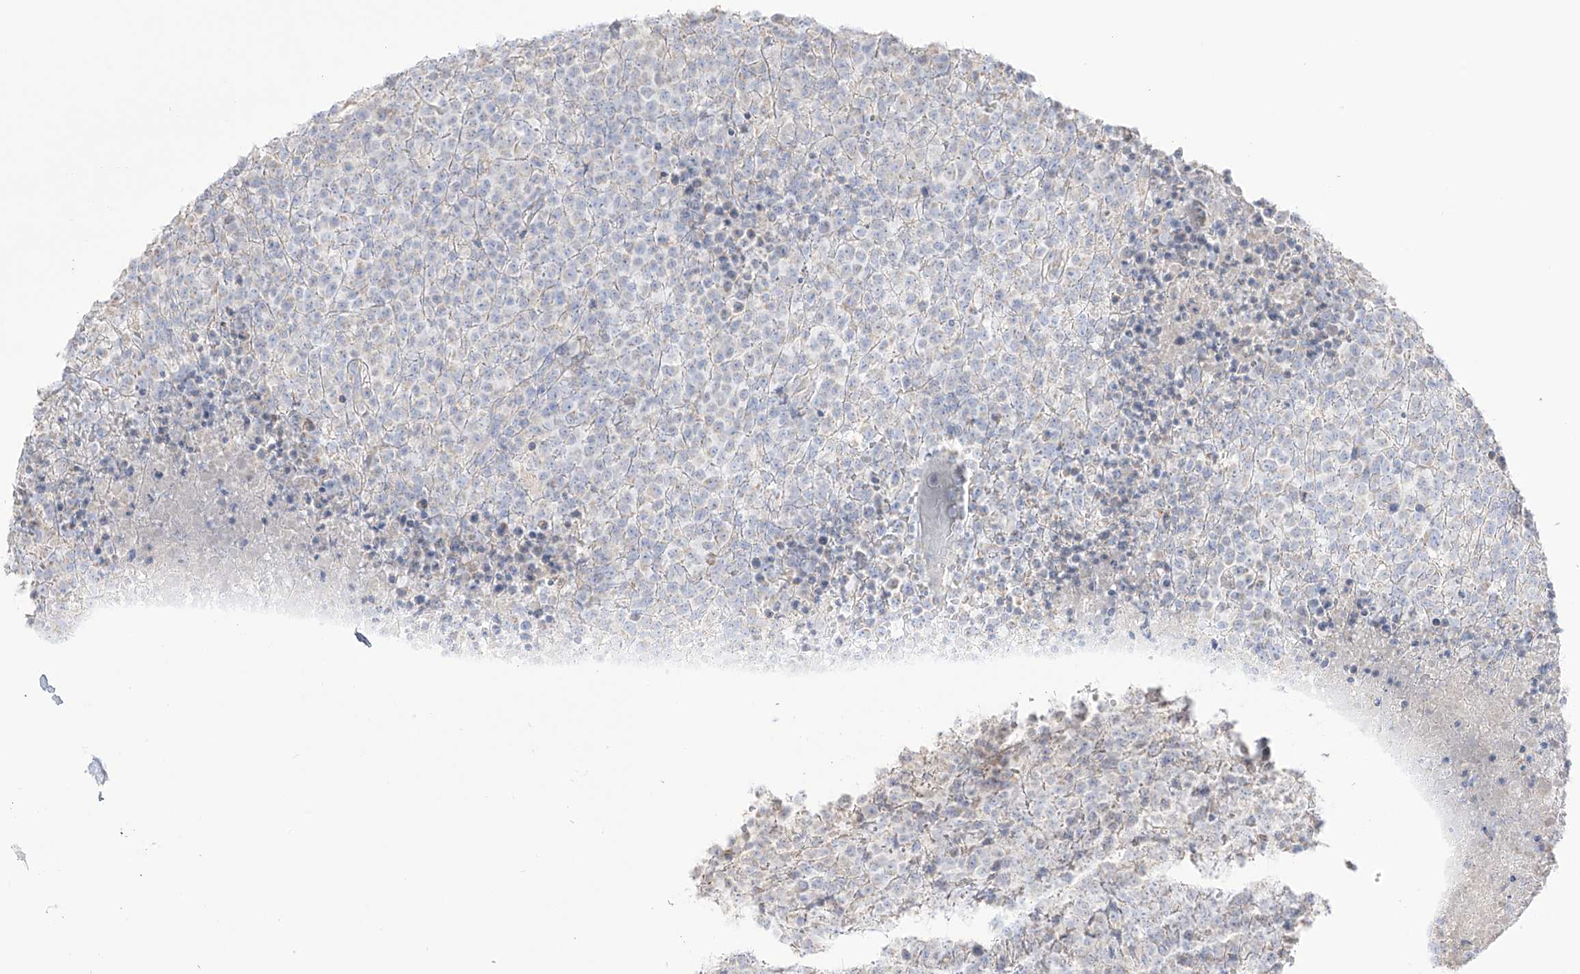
{"staining": {"intensity": "negative", "quantity": "none", "location": "none"}, "tissue": "lymphoma", "cell_type": "Tumor cells", "image_type": "cancer", "snomed": [{"axis": "morphology", "description": "Malignant lymphoma, non-Hodgkin's type, High grade"}, {"axis": "topography", "description": "Lymph node"}], "caption": "DAB (3,3'-diaminobenzidine) immunohistochemical staining of human high-grade malignant lymphoma, non-Hodgkin's type shows no significant staining in tumor cells. (Stains: DAB (3,3'-diaminobenzidine) immunohistochemistry with hematoxylin counter stain, Microscopy: brightfield microscopy at high magnification).", "gene": "RCHY1", "patient": {"sex": "male", "age": 13}}